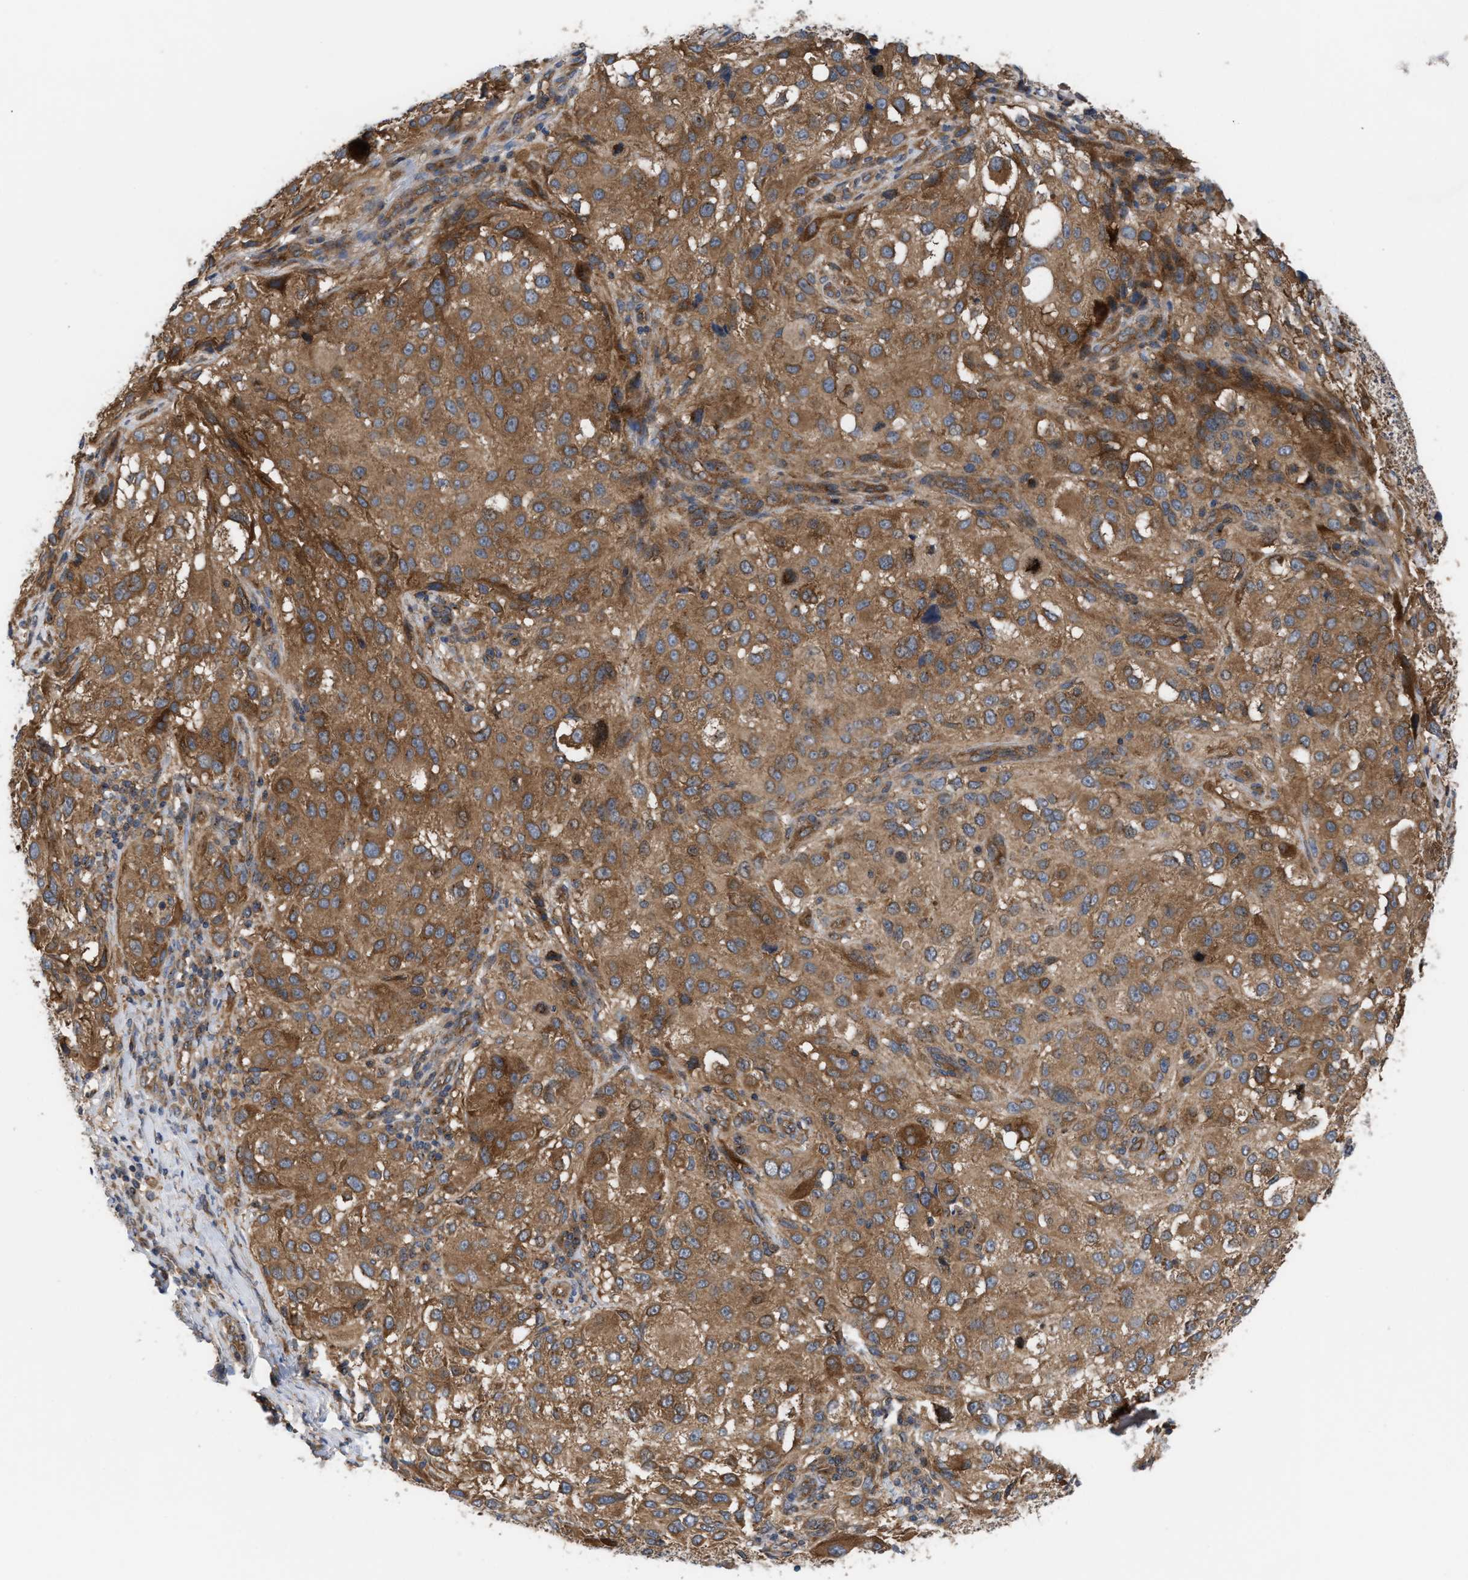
{"staining": {"intensity": "moderate", "quantity": ">75%", "location": "cytoplasmic/membranous"}, "tissue": "melanoma", "cell_type": "Tumor cells", "image_type": "cancer", "snomed": [{"axis": "morphology", "description": "Necrosis, NOS"}, {"axis": "morphology", "description": "Malignant melanoma, NOS"}, {"axis": "topography", "description": "Skin"}], "caption": "High-magnification brightfield microscopy of melanoma stained with DAB (brown) and counterstained with hematoxylin (blue). tumor cells exhibit moderate cytoplasmic/membranous staining is seen in about>75% of cells.", "gene": "LAPTM4B", "patient": {"sex": "female", "age": 87}}